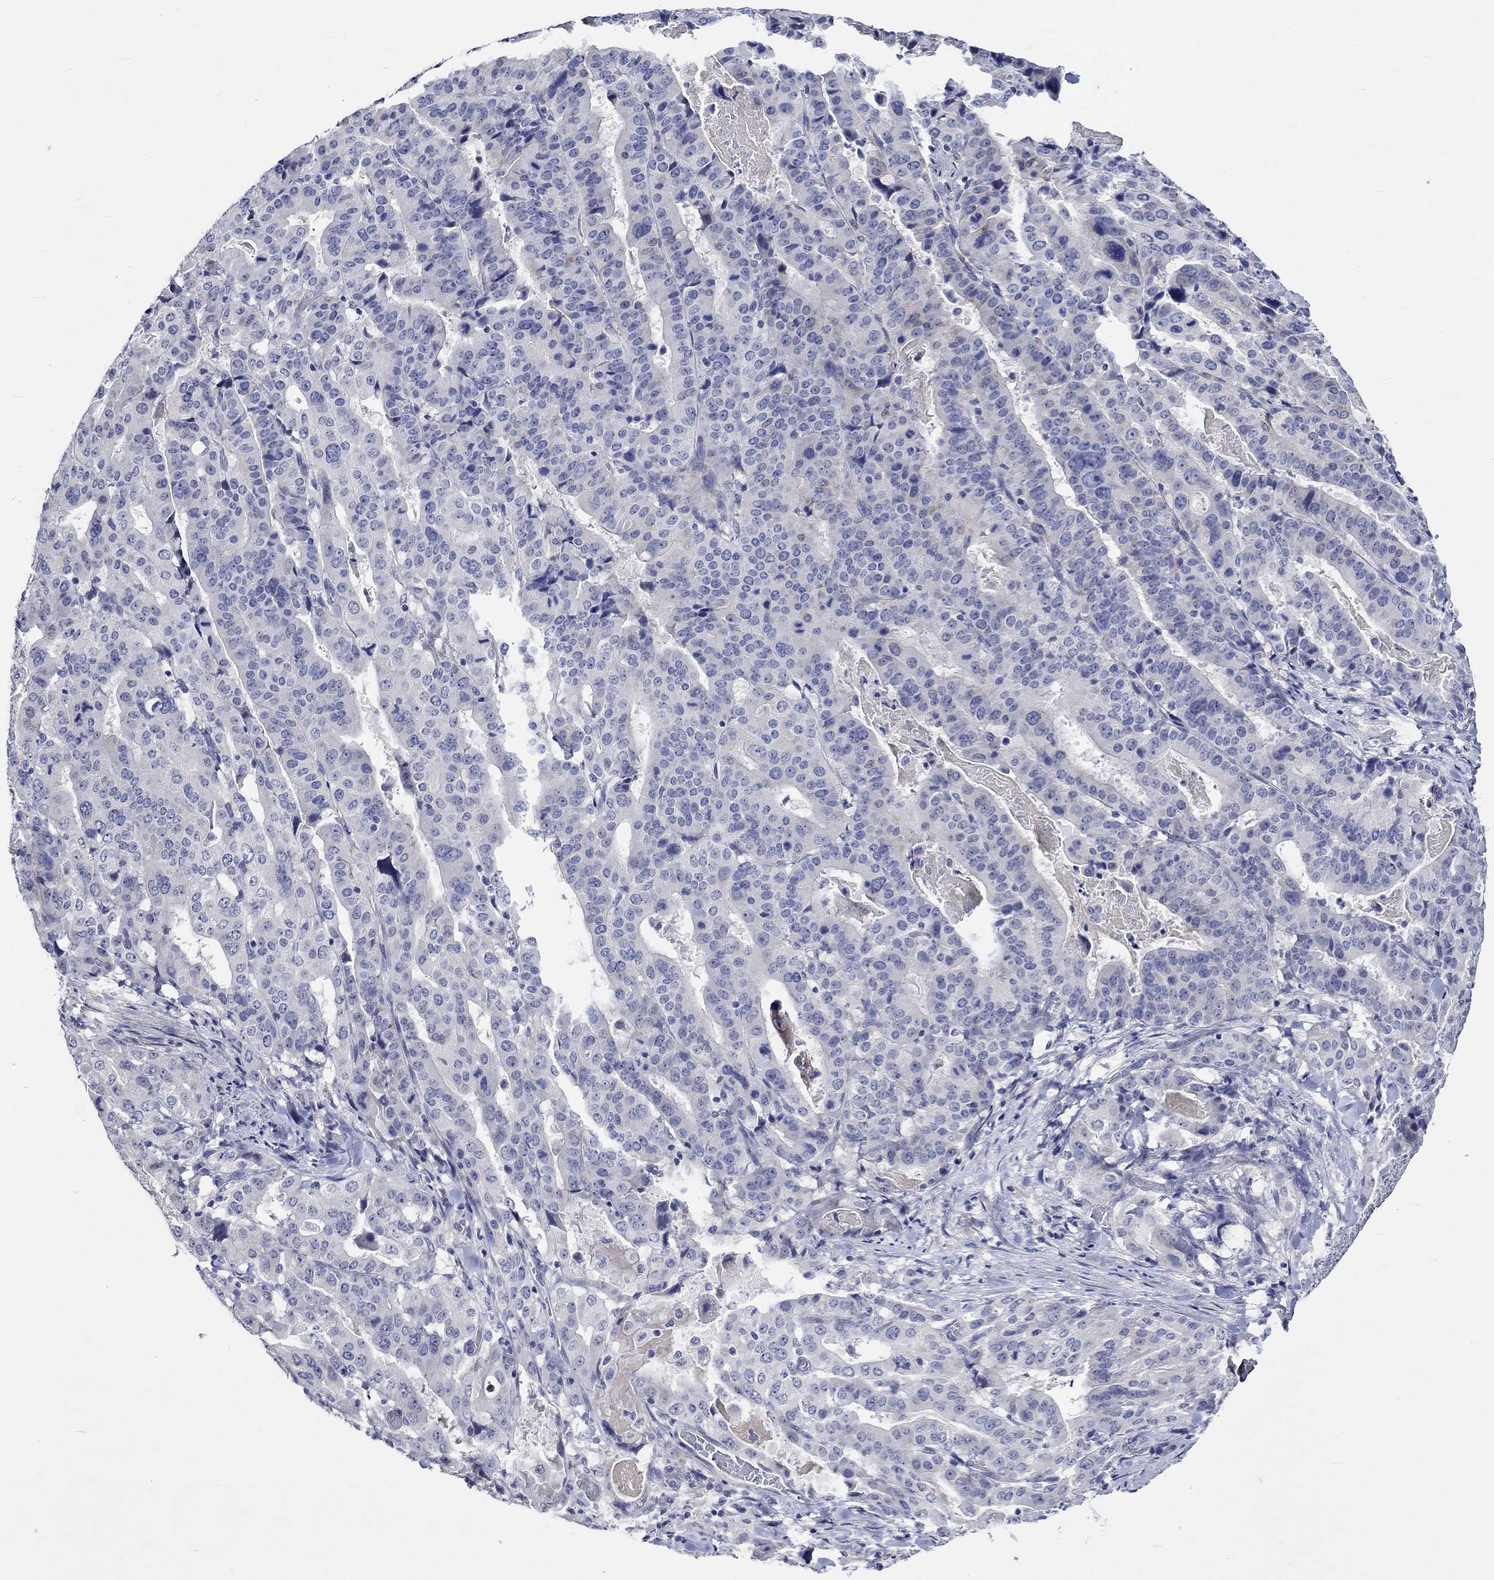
{"staining": {"intensity": "negative", "quantity": "none", "location": "none"}, "tissue": "stomach cancer", "cell_type": "Tumor cells", "image_type": "cancer", "snomed": [{"axis": "morphology", "description": "Adenocarcinoma, NOS"}, {"axis": "topography", "description": "Stomach"}], "caption": "IHC micrograph of neoplastic tissue: adenocarcinoma (stomach) stained with DAB displays no significant protein expression in tumor cells. (Stains: DAB immunohistochemistry with hematoxylin counter stain, Microscopy: brightfield microscopy at high magnification).", "gene": "CRYAB", "patient": {"sex": "male", "age": 48}}